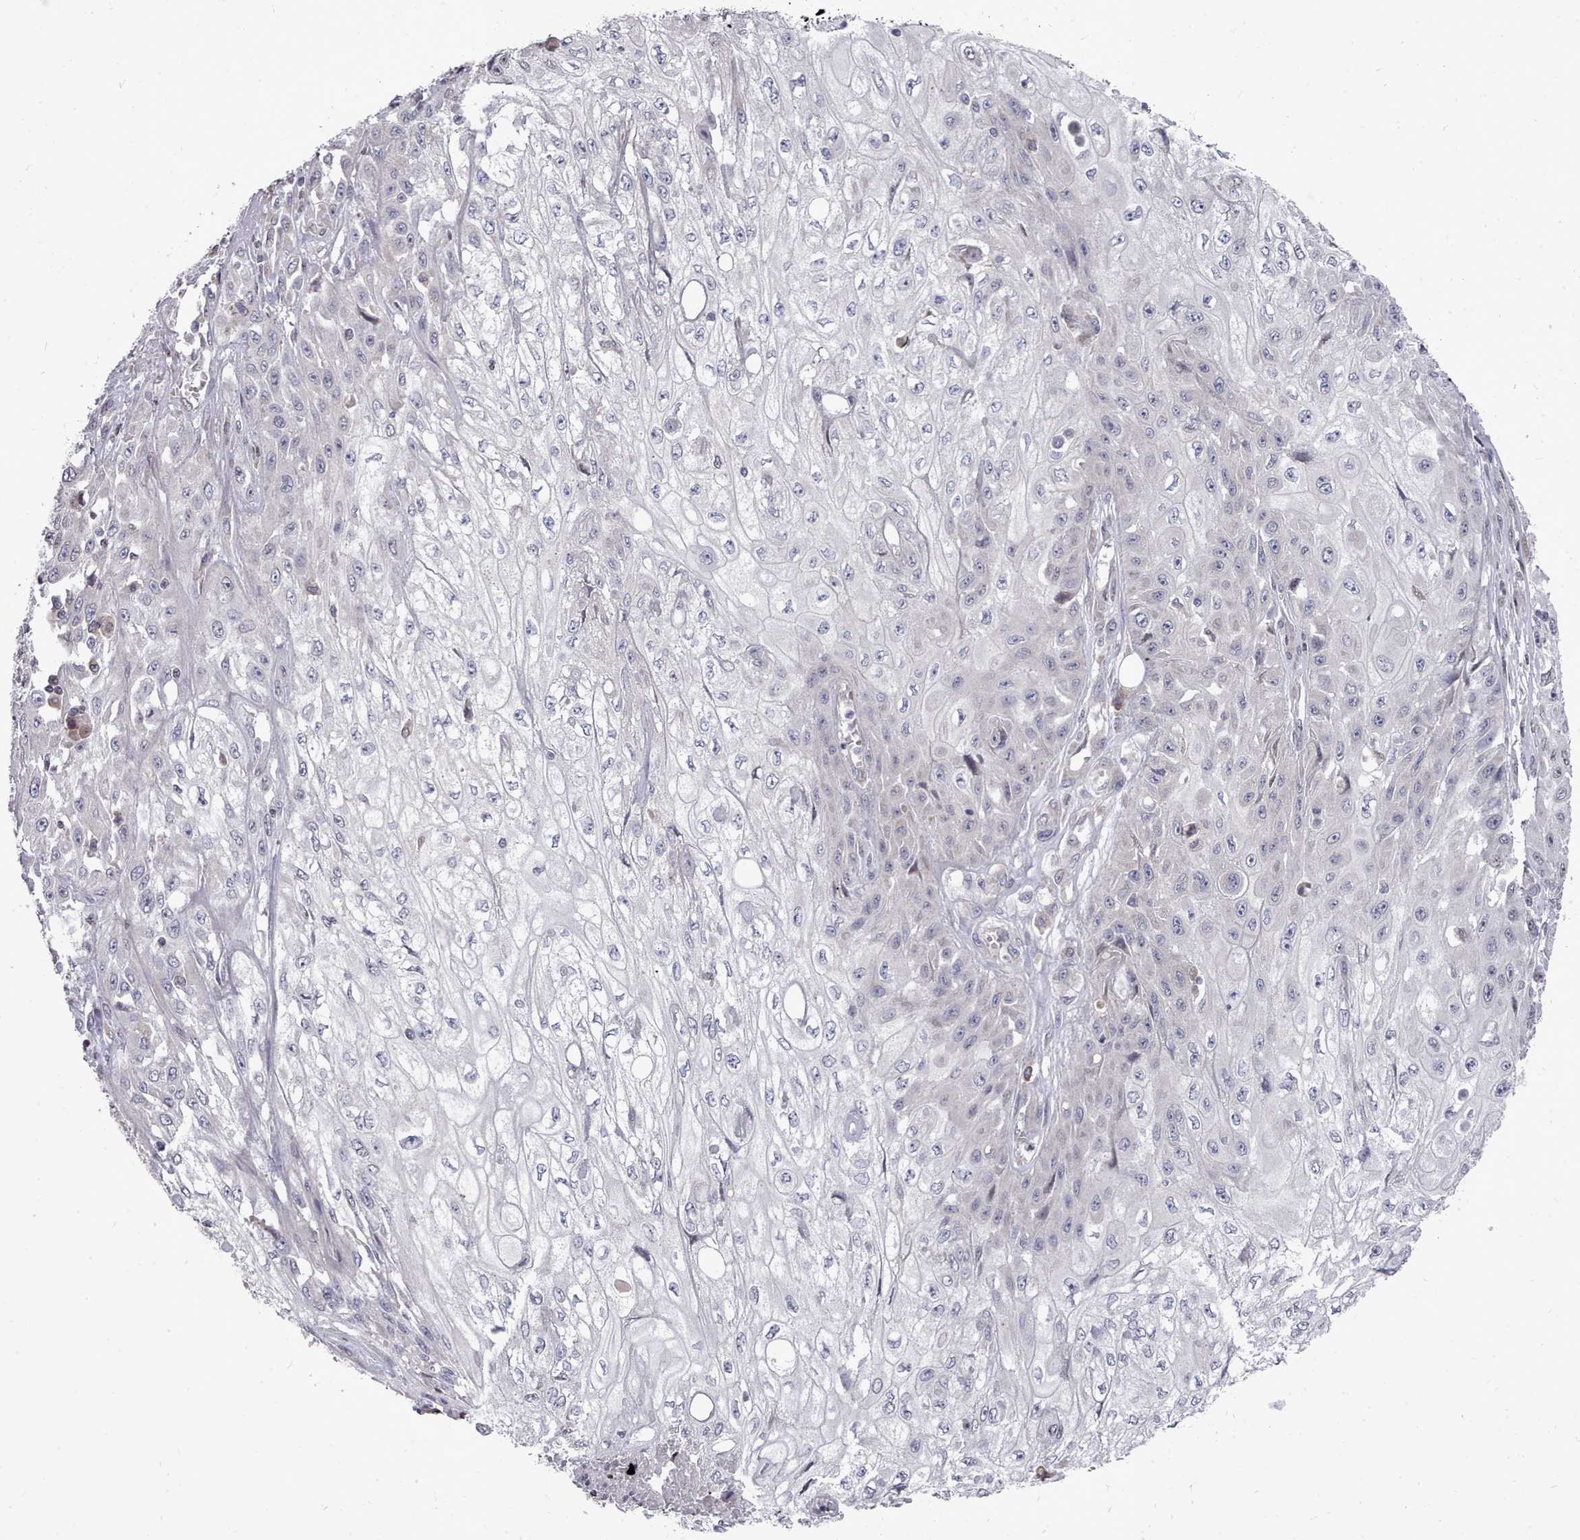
{"staining": {"intensity": "negative", "quantity": "none", "location": "none"}, "tissue": "skin cancer", "cell_type": "Tumor cells", "image_type": "cancer", "snomed": [{"axis": "morphology", "description": "Squamous cell carcinoma, NOS"}, {"axis": "morphology", "description": "Squamous cell carcinoma, metastatic, NOS"}, {"axis": "topography", "description": "Skin"}, {"axis": "topography", "description": "Lymph node"}], "caption": "Skin cancer (squamous cell carcinoma) stained for a protein using immunohistochemistry (IHC) demonstrates no positivity tumor cells.", "gene": "ACKR3", "patient": {"sex": "male", "age": 75}}